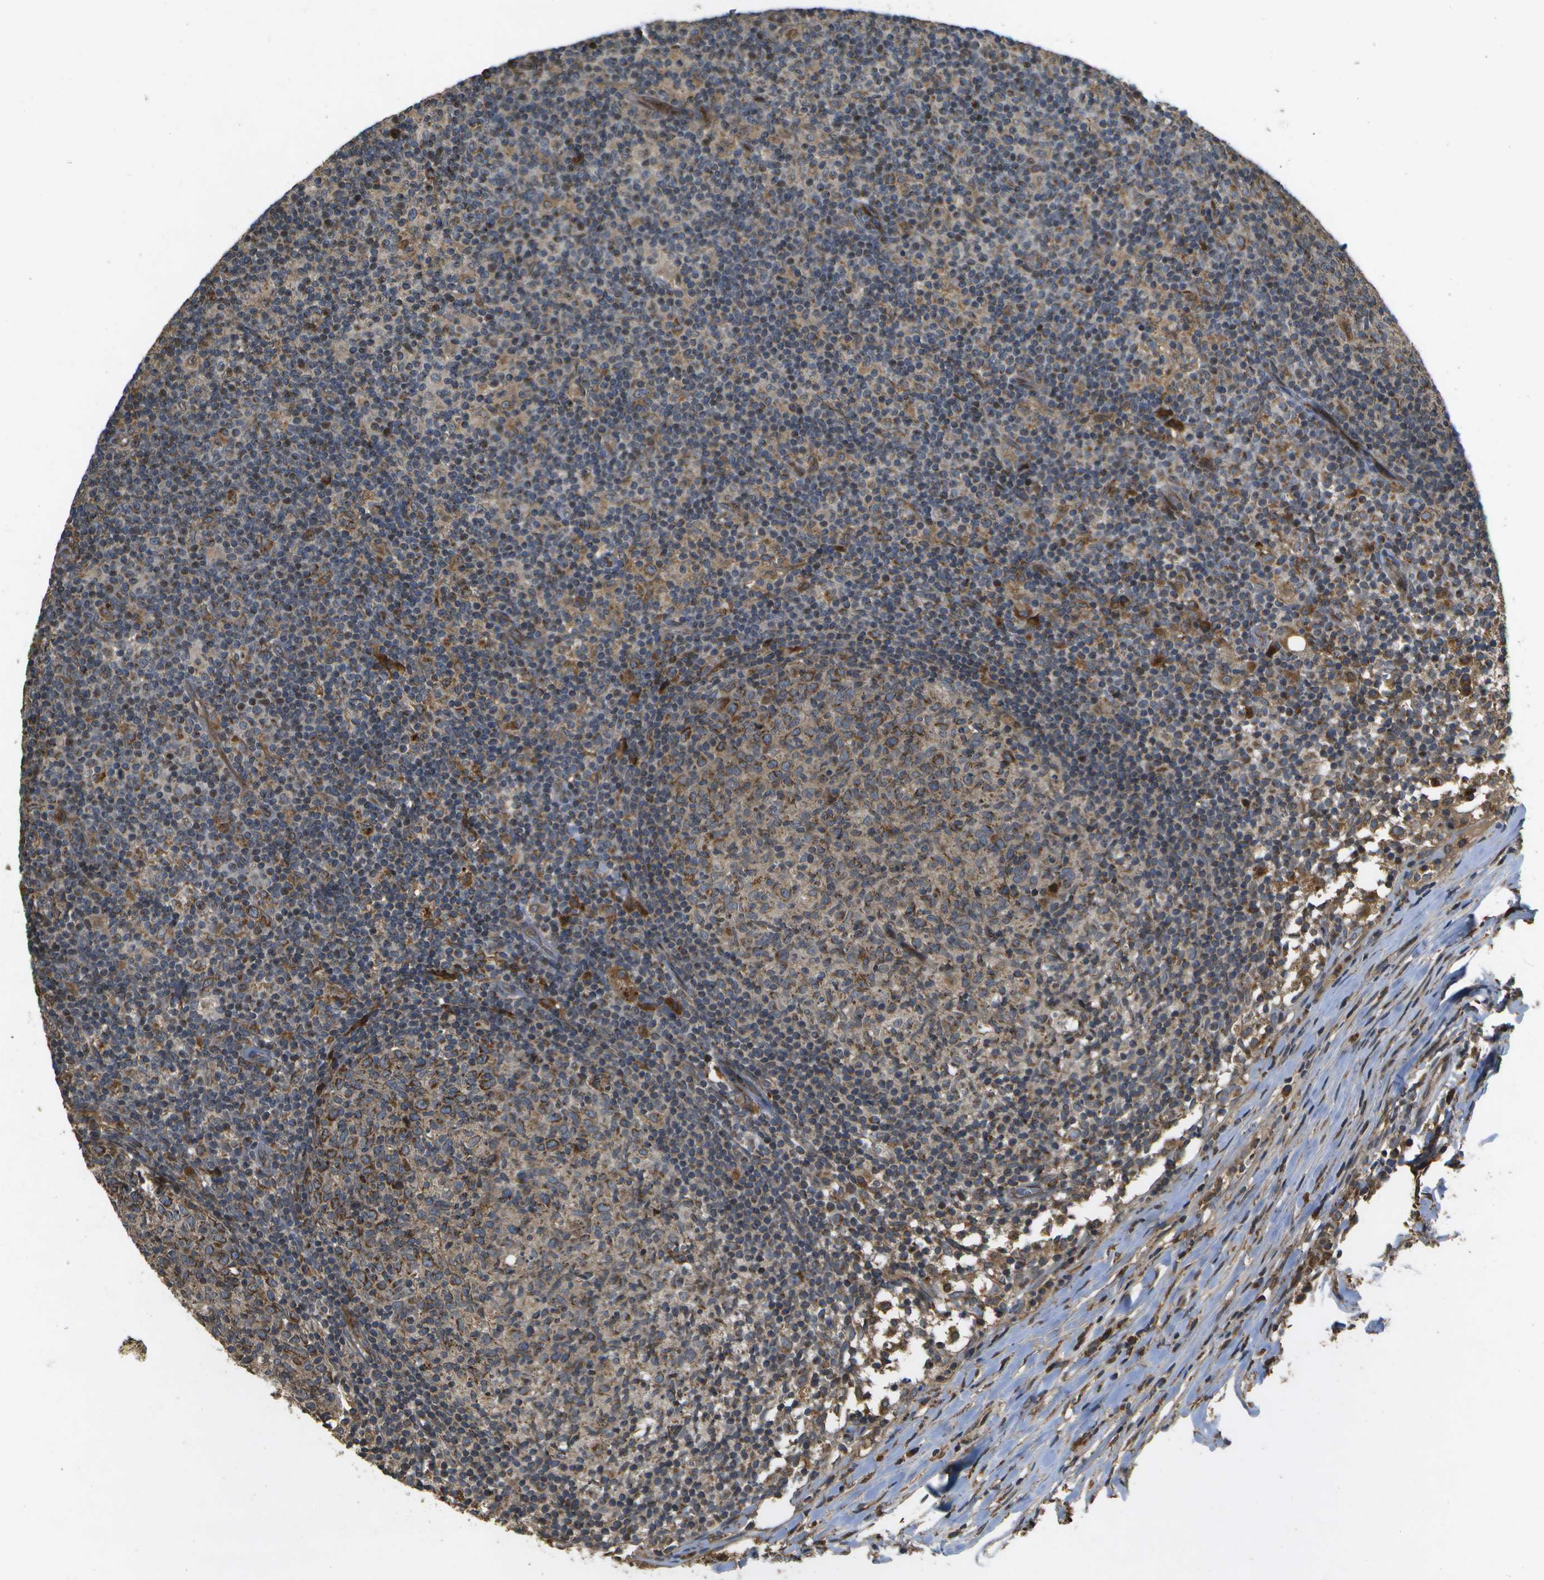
{"staining": {"intensity": "moderate", "quantity": ">75%", "location": "cytoplasmic/membranous"}, "tissue": "lymph node", "cell_type": "Germinal center cells", "image_type": "normal", "snomed": [{"axis": "morphology", "description": "Normal tissue, NOS"}, {"axis": "morphology", "description": "Inflammation, NOS"}, {"axis": "topography", "description": "Lymph node"}], "caption": "Approximately >75% of germinal center cells in benign lymph node demonstrate moderate cytoplasmic/membranous protein staining as visualized by brown immunohistochemical staining.", "gene": "HFE", "patient": {"sex": "male", "age": 55}}